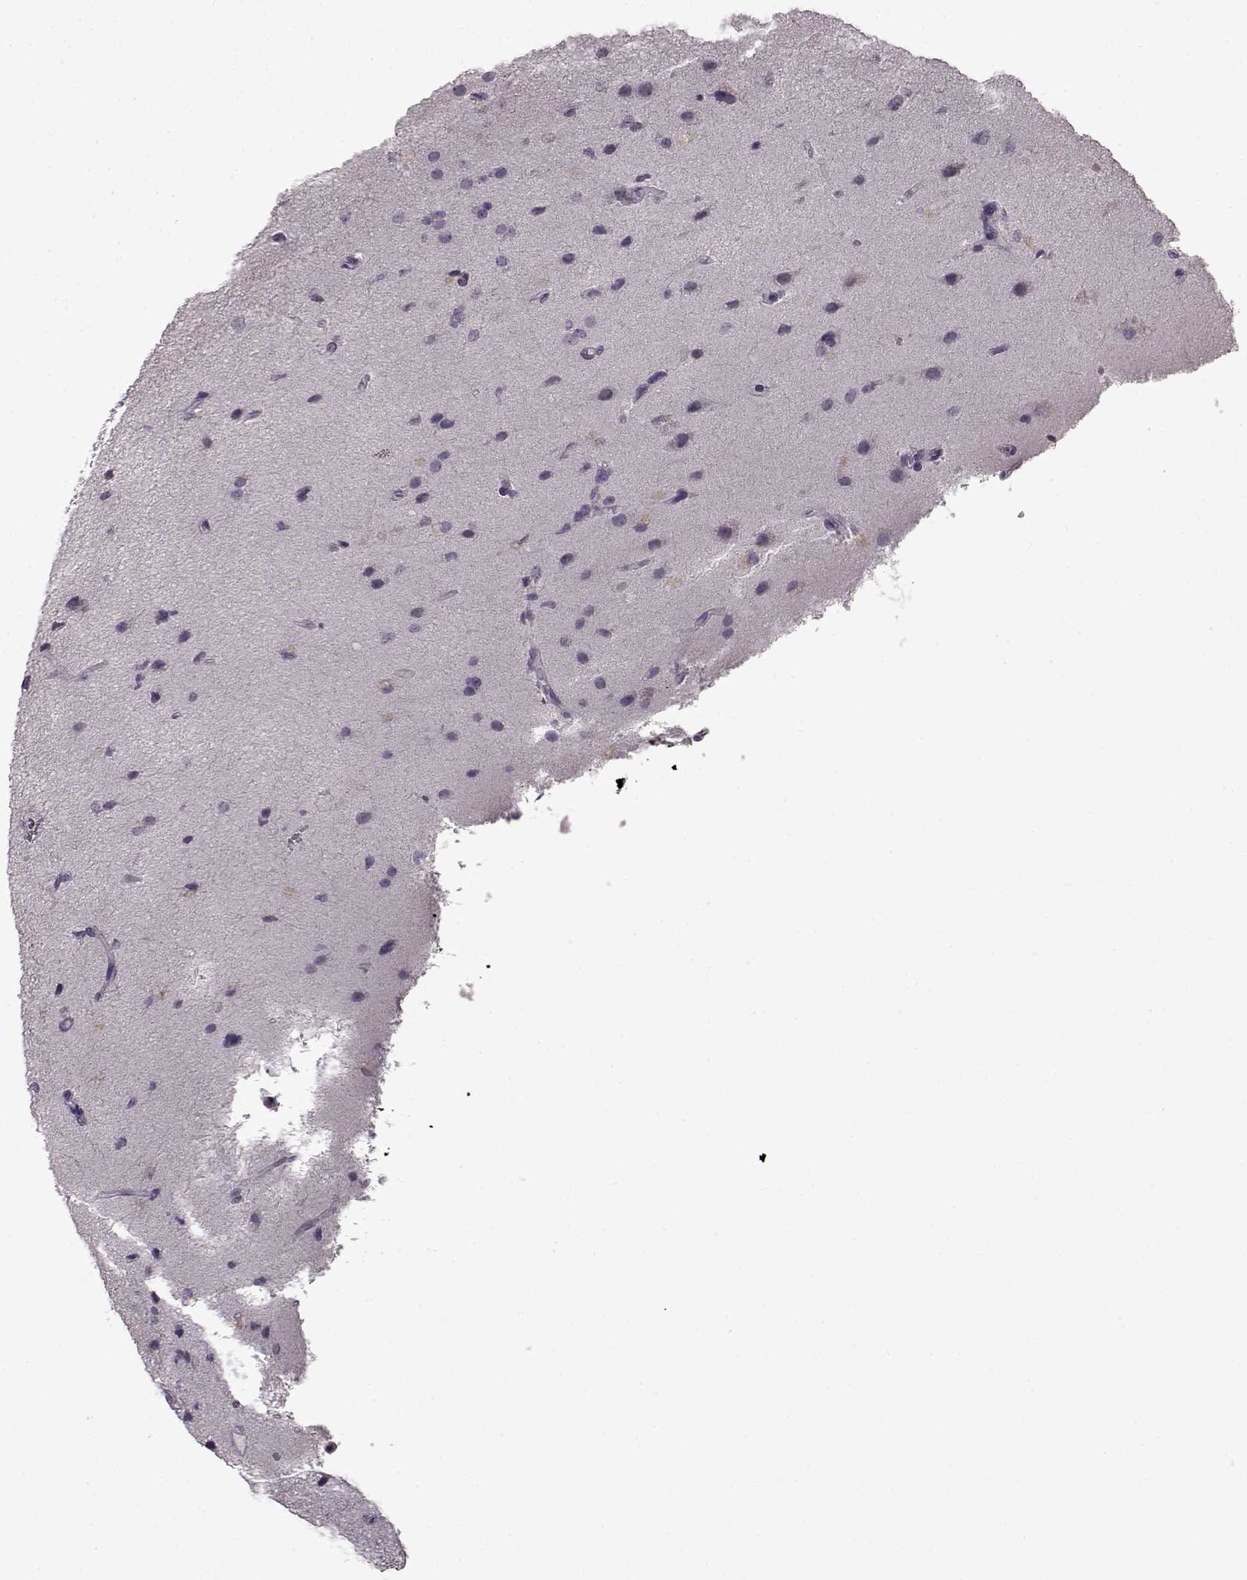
{"staining": {"intensity": "negative", "quantity": "none", "location": "none"}, "tissue": "glioma", "cell_type": "Tumor cells", "image_type": "cancer", "snomed": [{"axis": "morphology", "description": "Glioma, malignant, High grade"}, {"axis": "topography", "description": "Brain"}], "caption": "Tumor cells show no significant protein expression in malignant glioma (high-grade). (DAB (3,3'-diaminobenzidine) IHC visualized using brightfield microscopy, high magnification).", "gene": "LHB", "patient": {"sex": "male", "age": 68}}